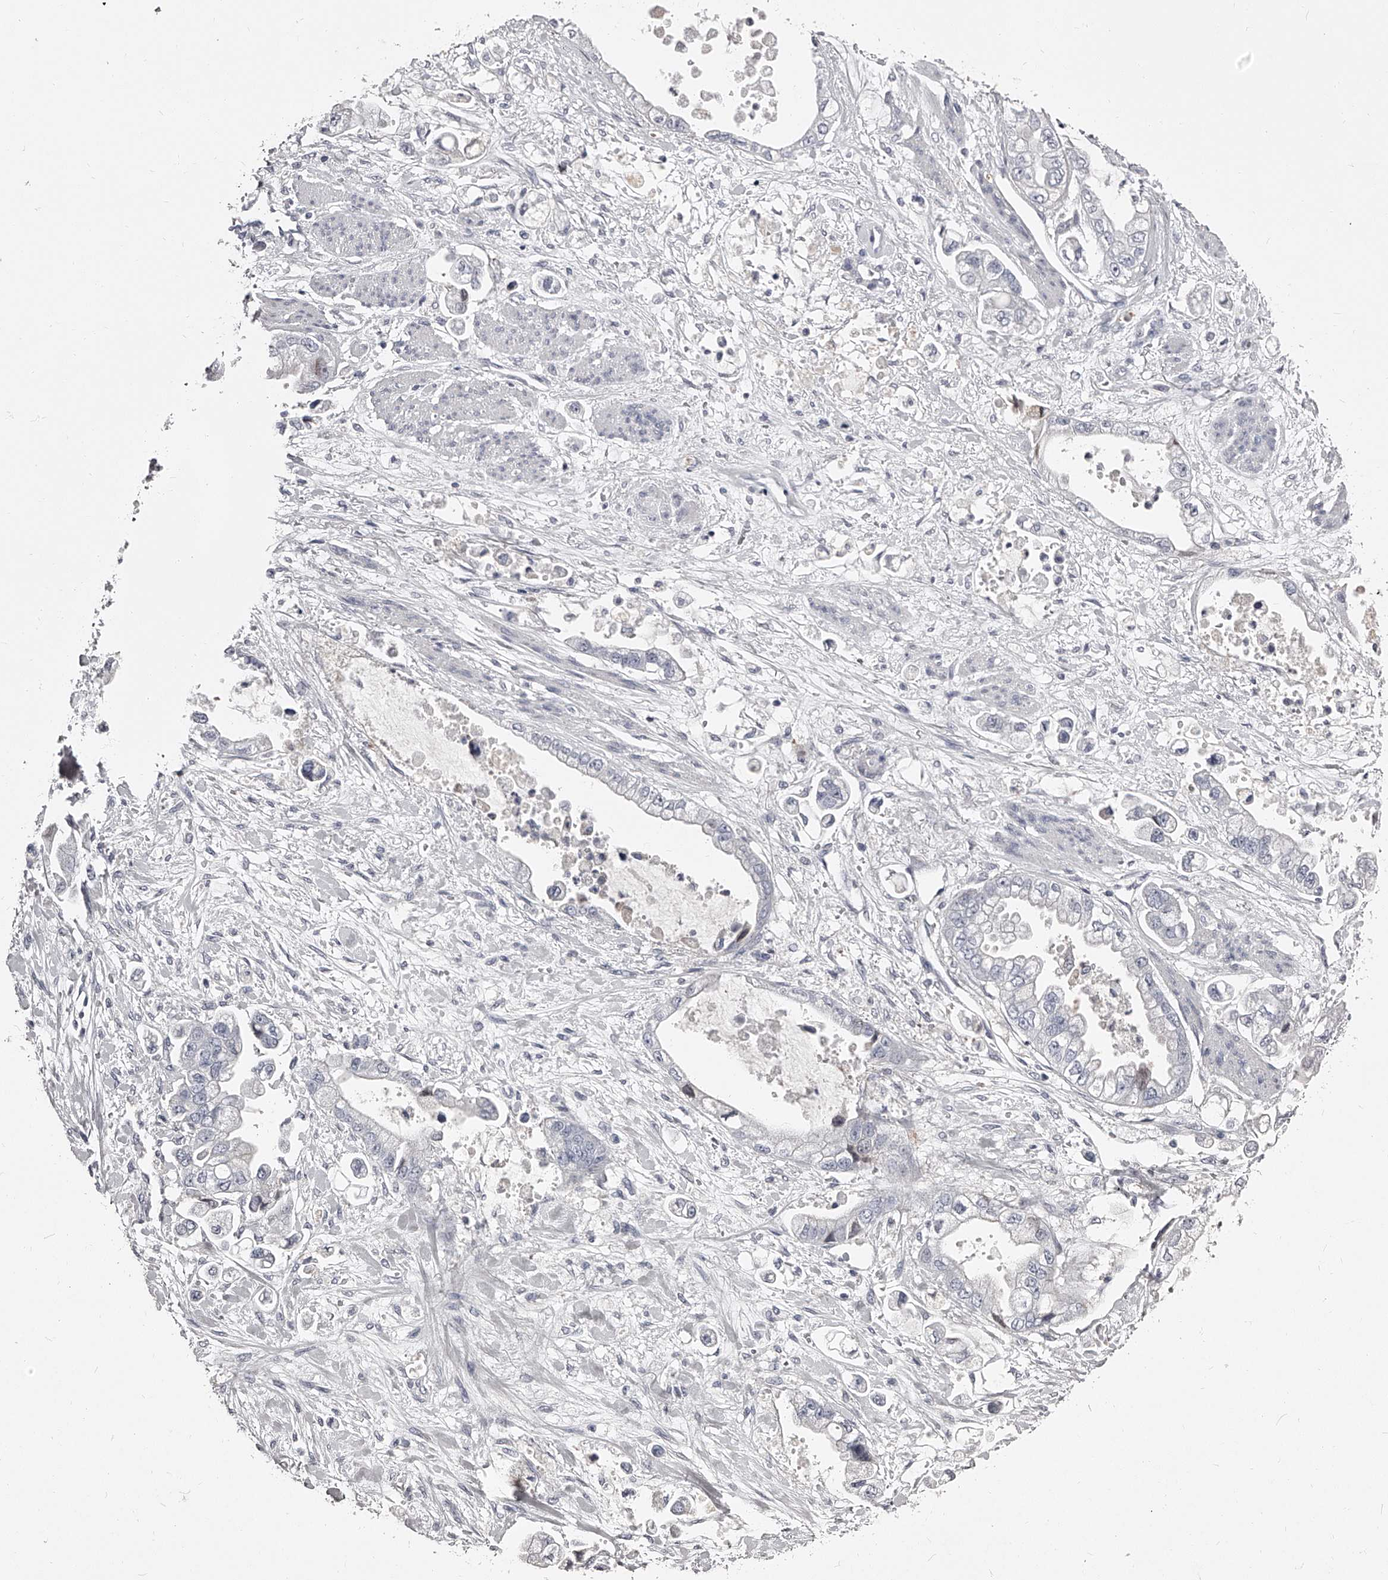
{"staining": {"intensity": "negative", "quantity": "none", "location": "none"}, "tissue": "stomach cancer", "cell_type": "Tumor cells", "image_type": "cancer", "snomed": [{"axis": "morphology", "description": "Adenocarcinoma, NOS"}, {"axis": "topography", "description": "Stomach"}], "caption": "IHC histopathology image of neoplastic tissue: stomach cancer stained with DAB exhibits no significant protein expression in tumor cells.", "gene": "PACSIN1", "patient": {"sex": "male", "age": 62}}